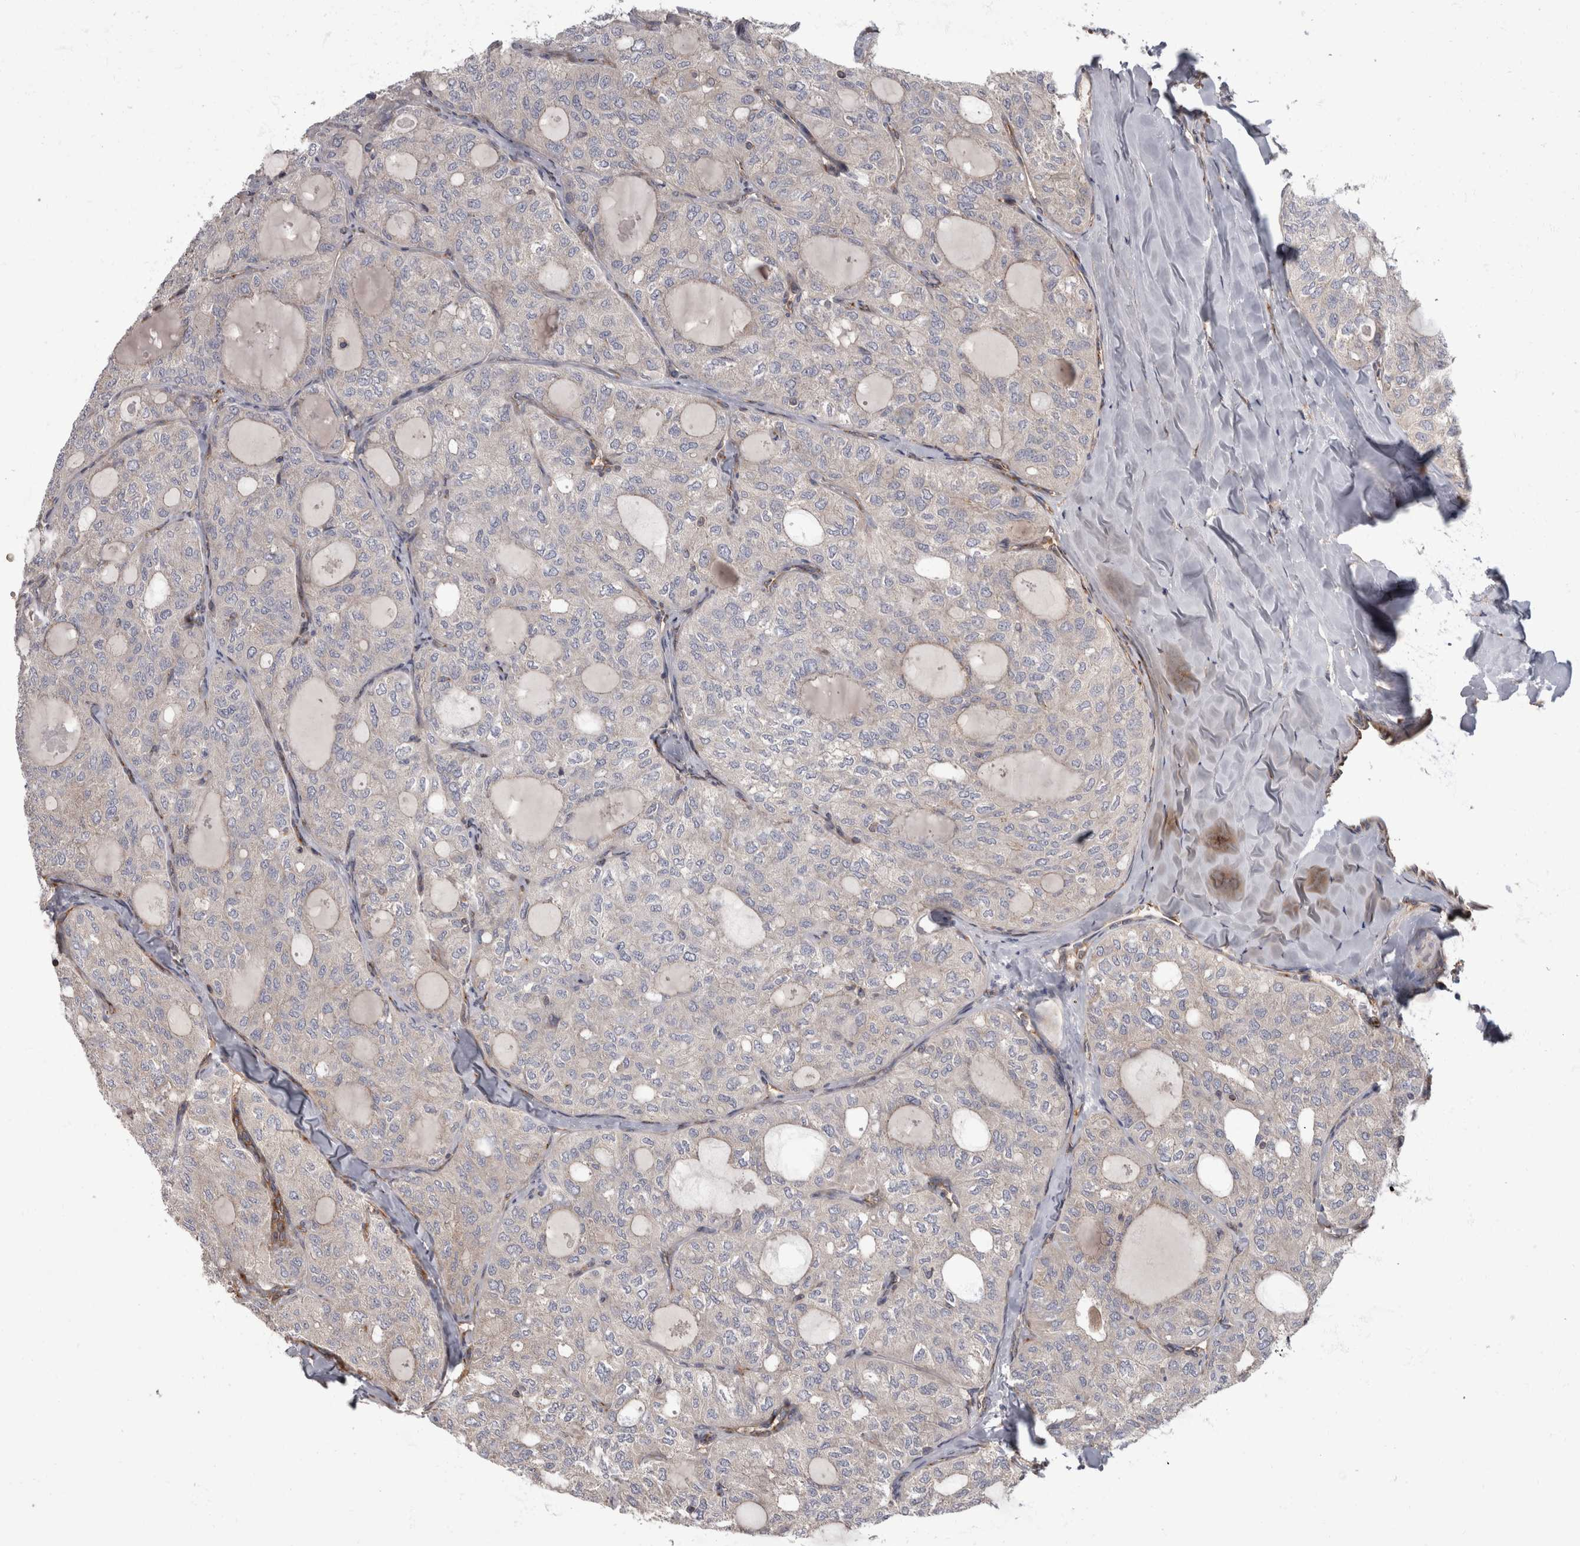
{"staining": {"intensity": "negative", "quantity": "none", "location": "none"}, "tissue": "thyroid cancer", "cell_type": "Tumor cells", "image_type": "cancer", "snomed": [{"axis": "morphology", "description": "Follicular adenoma carcinoma, NOS"}, {"axis": "topography", "description": "Thyroid gland"}], "caption": "Thyroid cancer (follicular adenoma carcinoma) was stained to show a protein in brown. There is no significant positivity in tumor cells.", "gene": "HOOK3", "patient": {"sex": "male", "age": 75}}